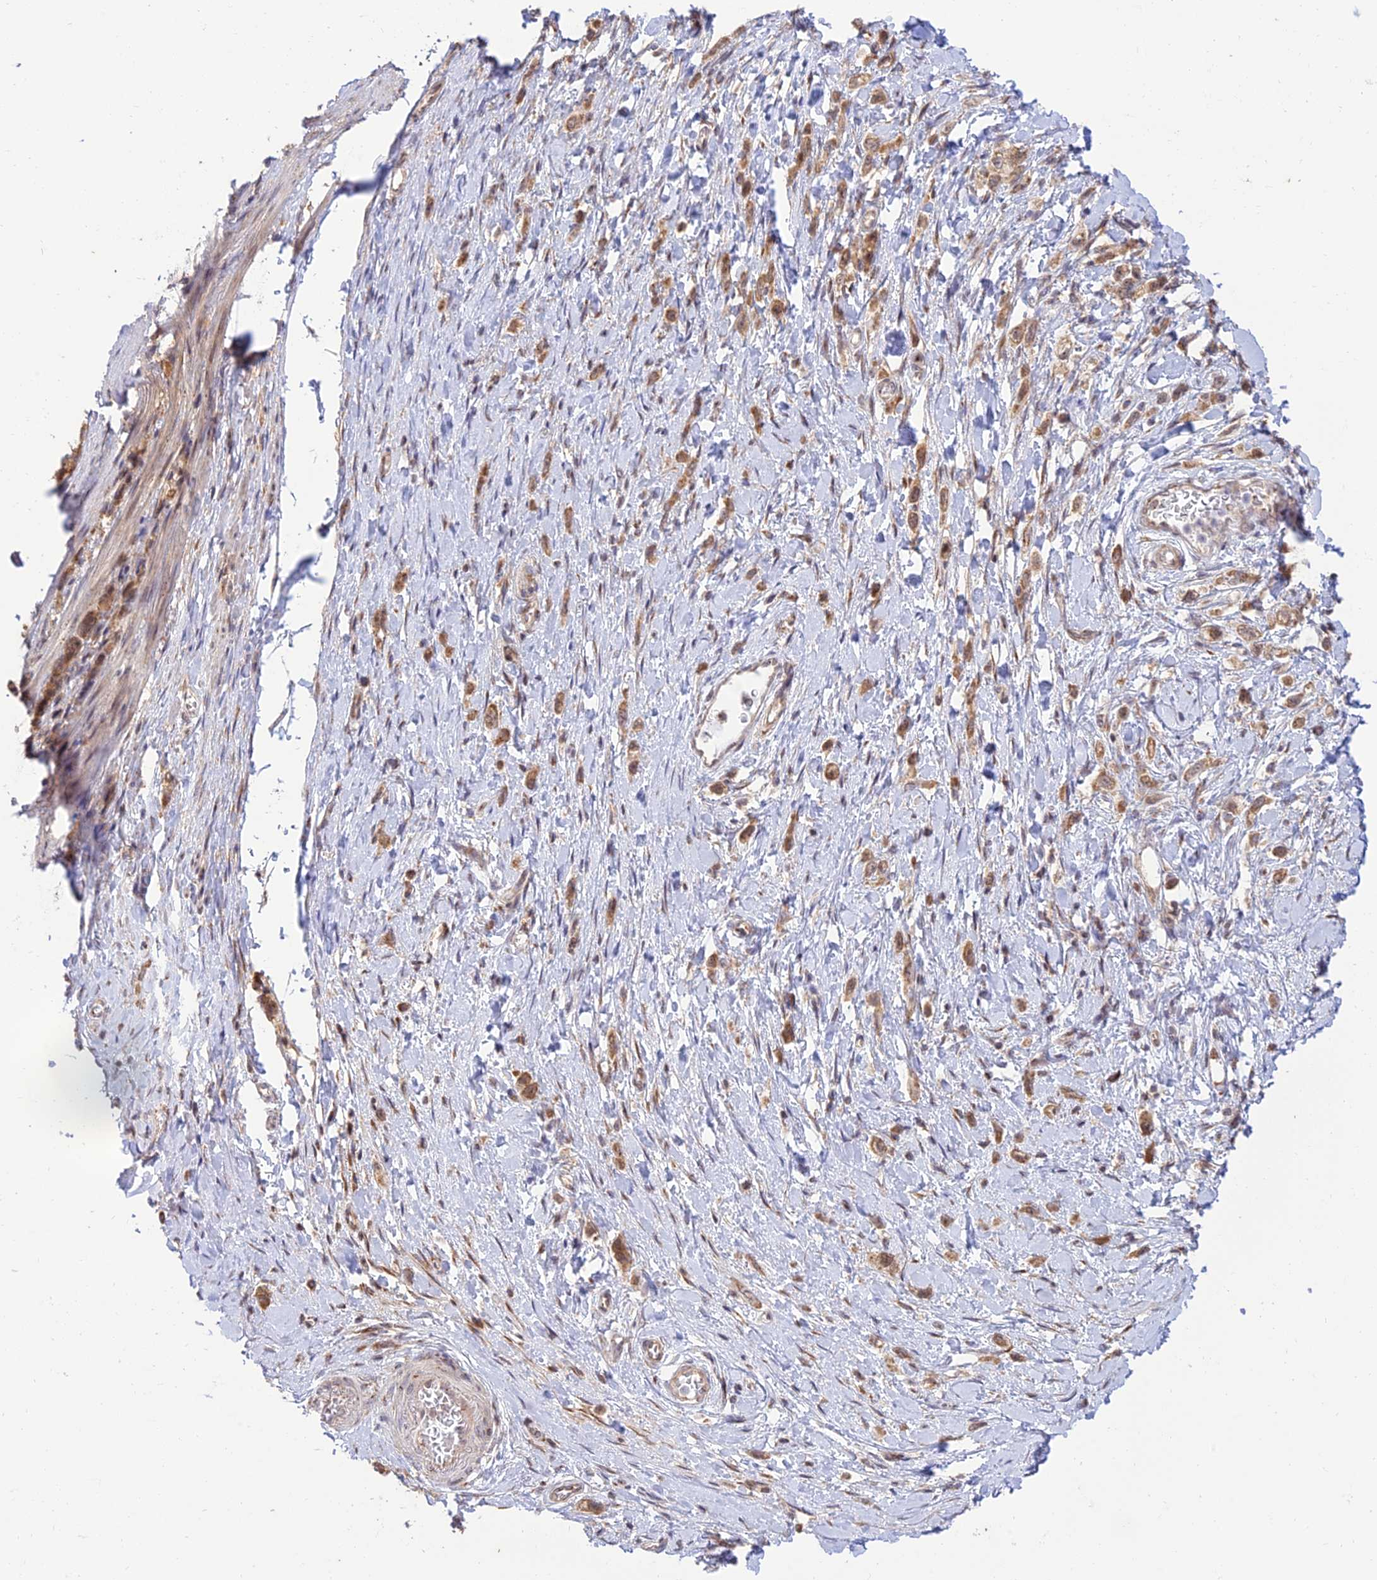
{"staining": {"intensity": "moderate", "quantity": ">75%", "location": "cytoplasmic/membranous"}, "tissue": "stomach cancer", "cell_type": "Tumor cells", "image_type": "cancer", "snomed": [{"axis": "morphology", "description": "Adenocarcinoma, NOS"}, {"axis": "topography", "description": "Stomach"}], "caption": "Stomach cancer (adenocarcinoma) was stained to show a protein in brown. There is medium levels of moderate cytoplasmic/membranous expression in about >75% of tumor cells.", "gene": "GOLGA3", "patient": {"sex": "female", "age": 65}}